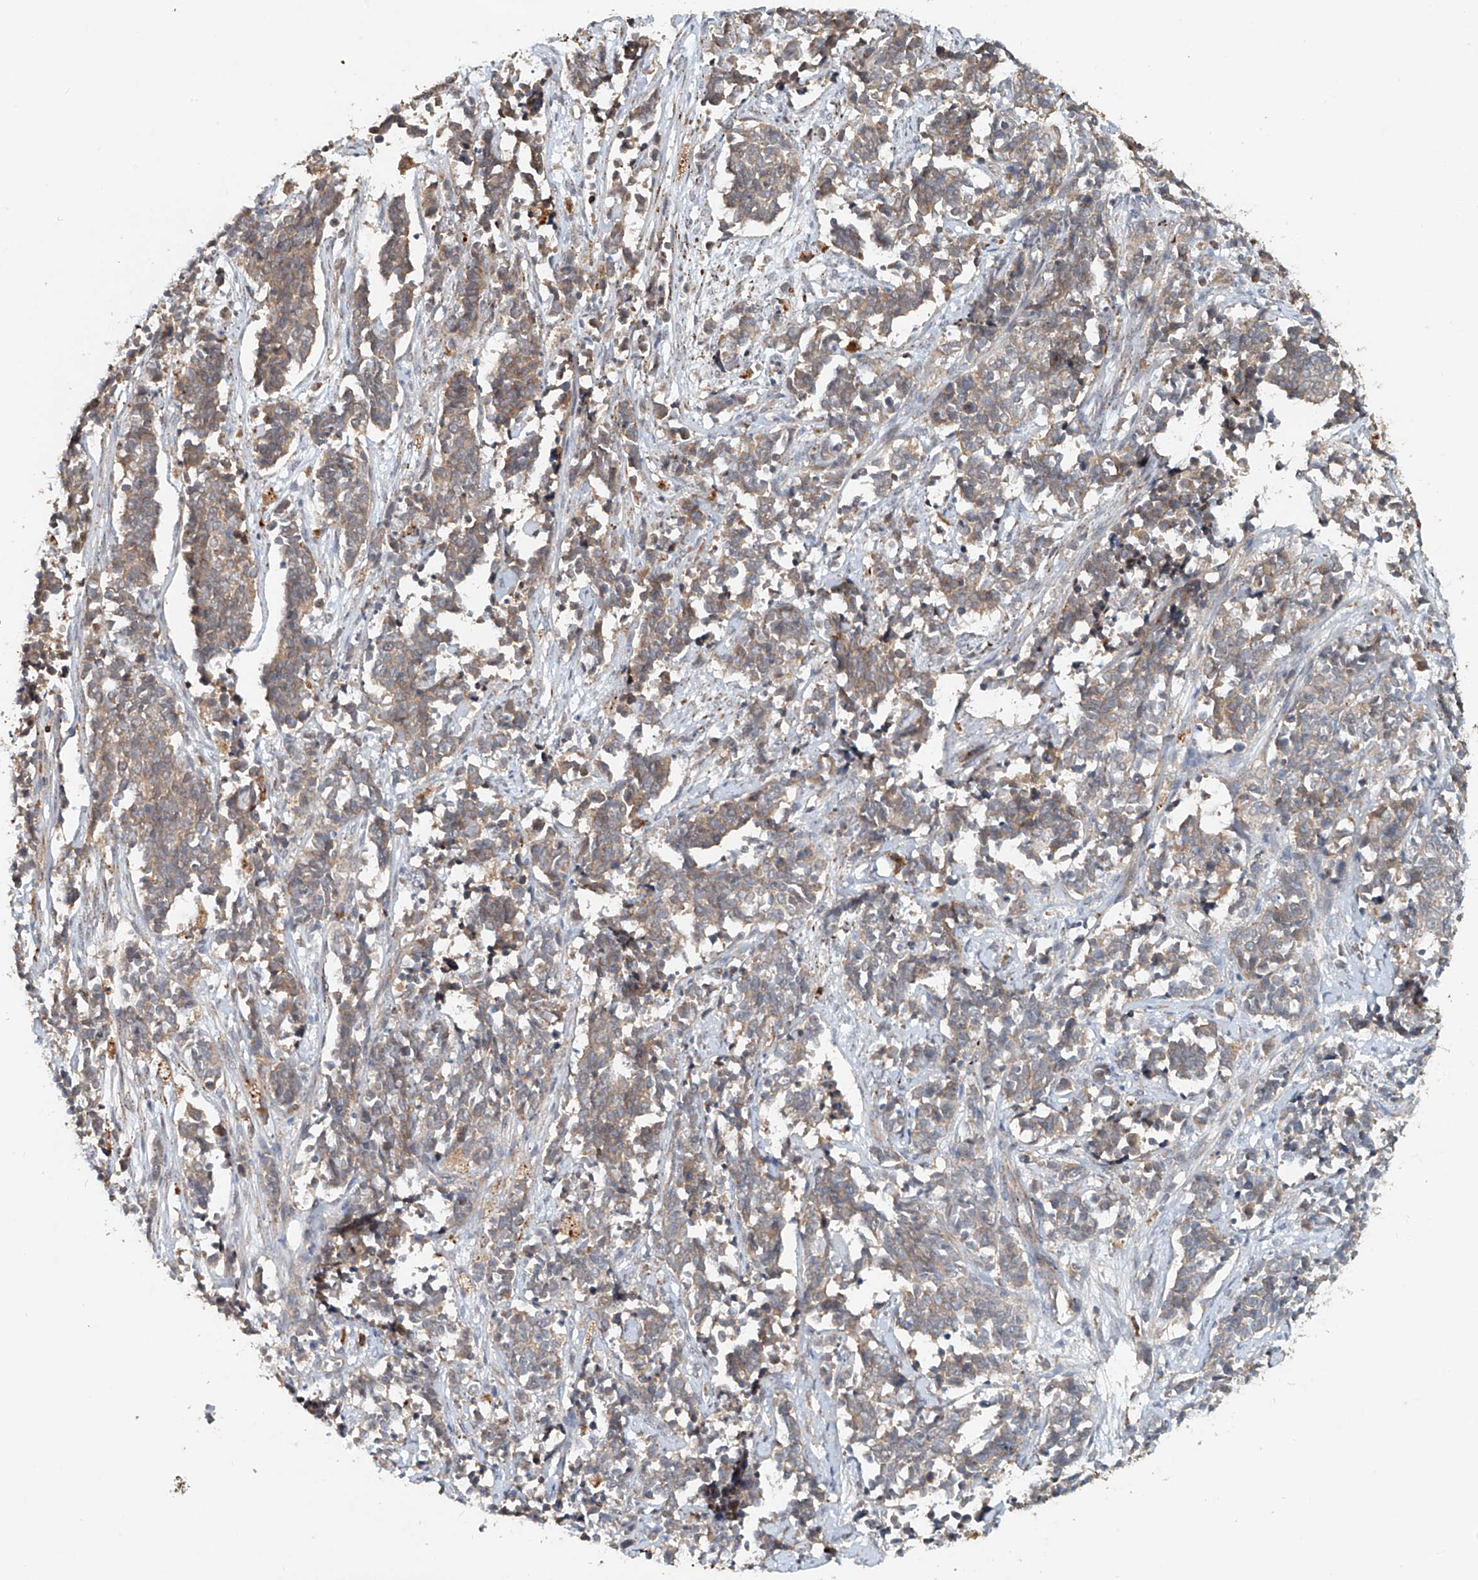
{"staining": {"intensity": "weak", "quantity": ">75%", "location": "cytoplasmic/membranous"}, "tissue": "cervical cancer", "cell_type": "Tumor cells", "image_type": "cancer", "snomed": [{"axis": "morphology", "description": "Normal tissue, NOS"}, {"axis": "morphology", "description": "Squamous cell carcinoma, NOS"}, {"axis": "topography", "description": "Cervix"}], "caption": "The micrograph demonstrates immunohistochemical staining of cervical cancer (squamous cell carcinoma). There is weak cytoplasmic/membranous expression is appreciated in approximately >75% of tumor cells.", "gene": "IER5", "patient": {"sex": "female", "age": 35}}